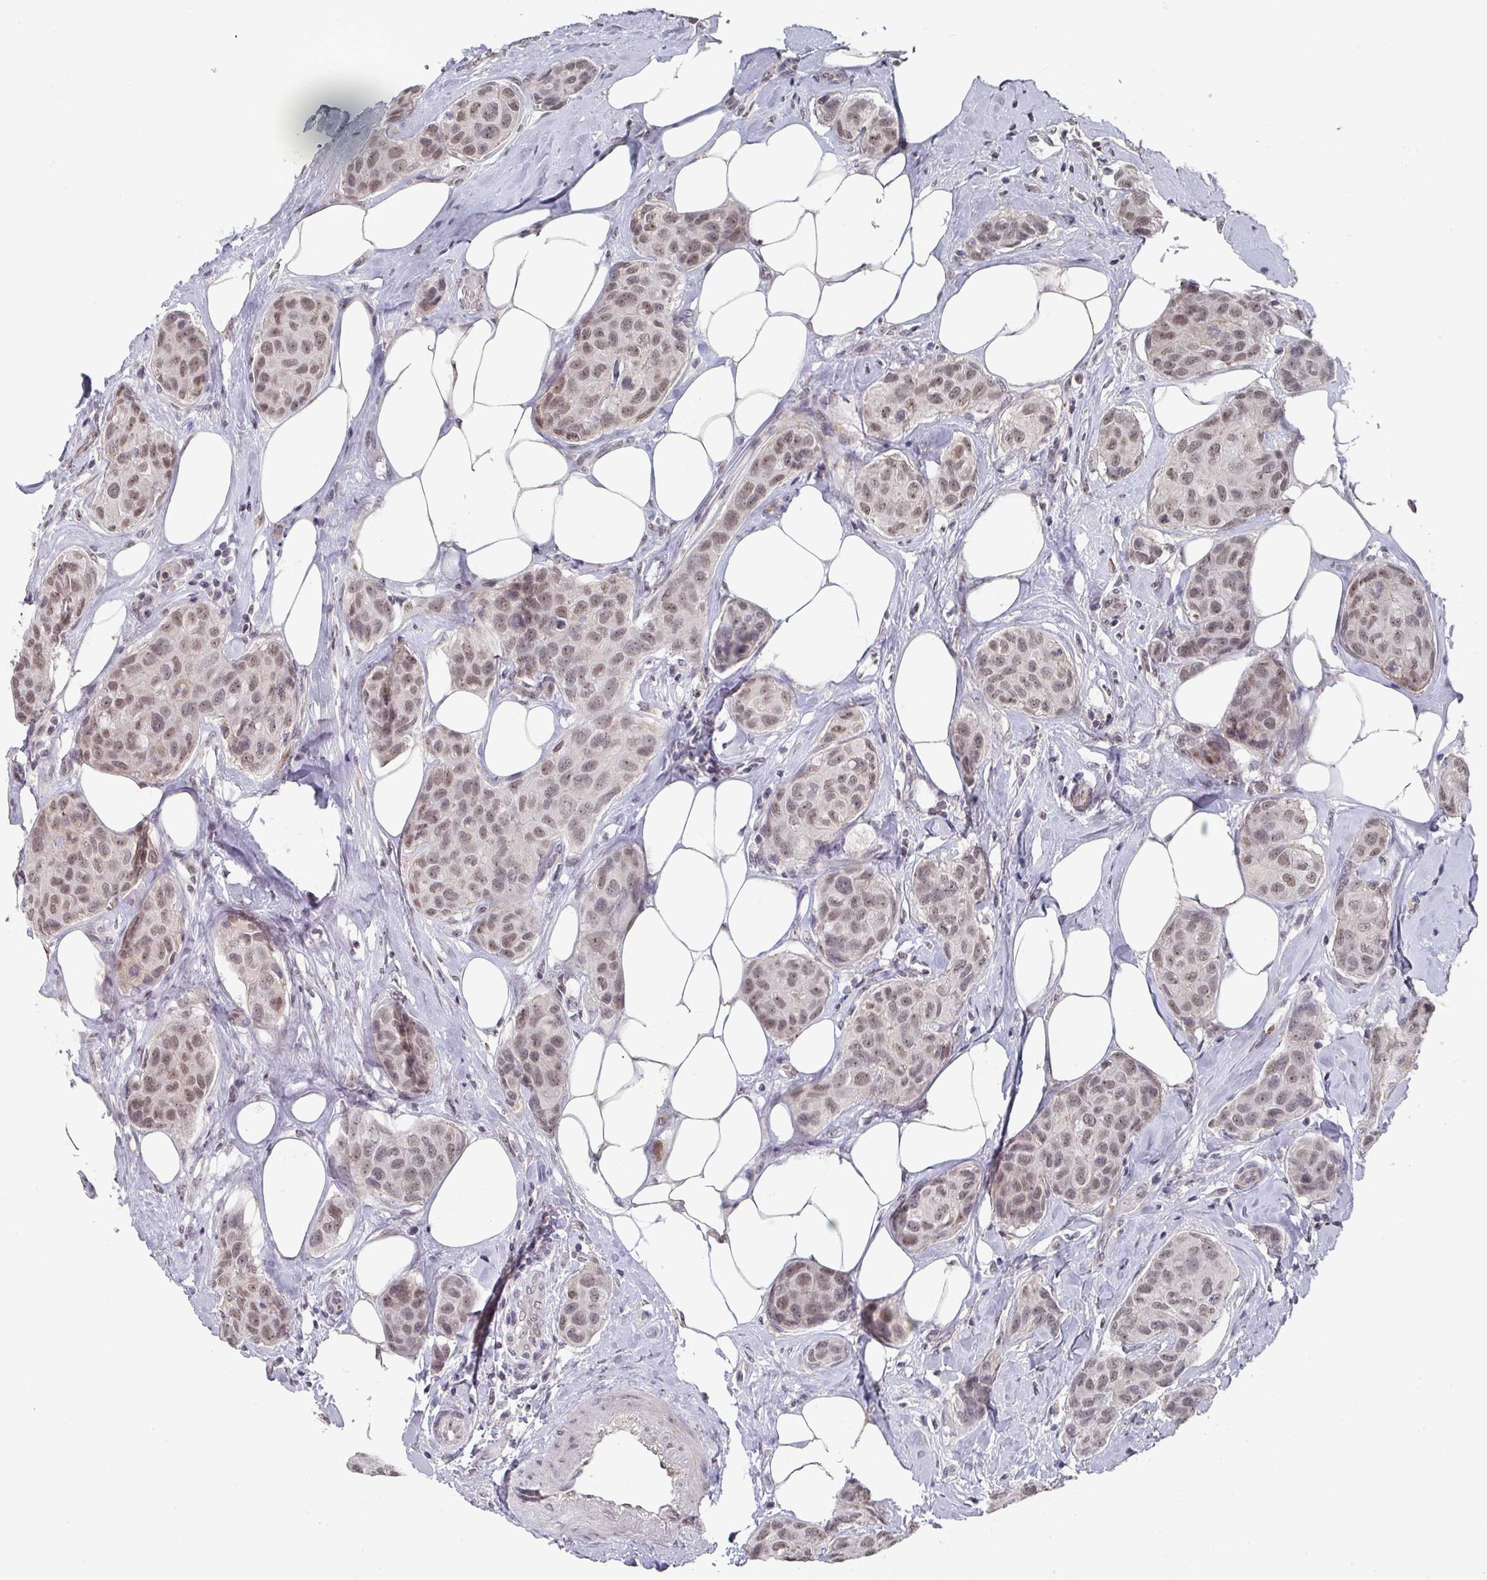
{"staining": {"intensity": "moderate", "quantity": ">75%", "location": "nuclear"}, "tissue": "breast cancer", "cell_type": "Tumor cells", "image_type": "cancer", "snomed": [{"axis": "morphology", "description": "Duct carcinoma"}, {"axis": "topography", "description": "Breast"}, {"axis": "topography", "description": "Lymph node"}], "caption": "Immunohistochemistry (IHC) of human intraductal carcinoma (breast) demonstrates medium levels of moderate nuclear staining in approximately >75% of tumor cells.", "gene": "ZNF654", "patient": {"sex": "female", "age": 80}}